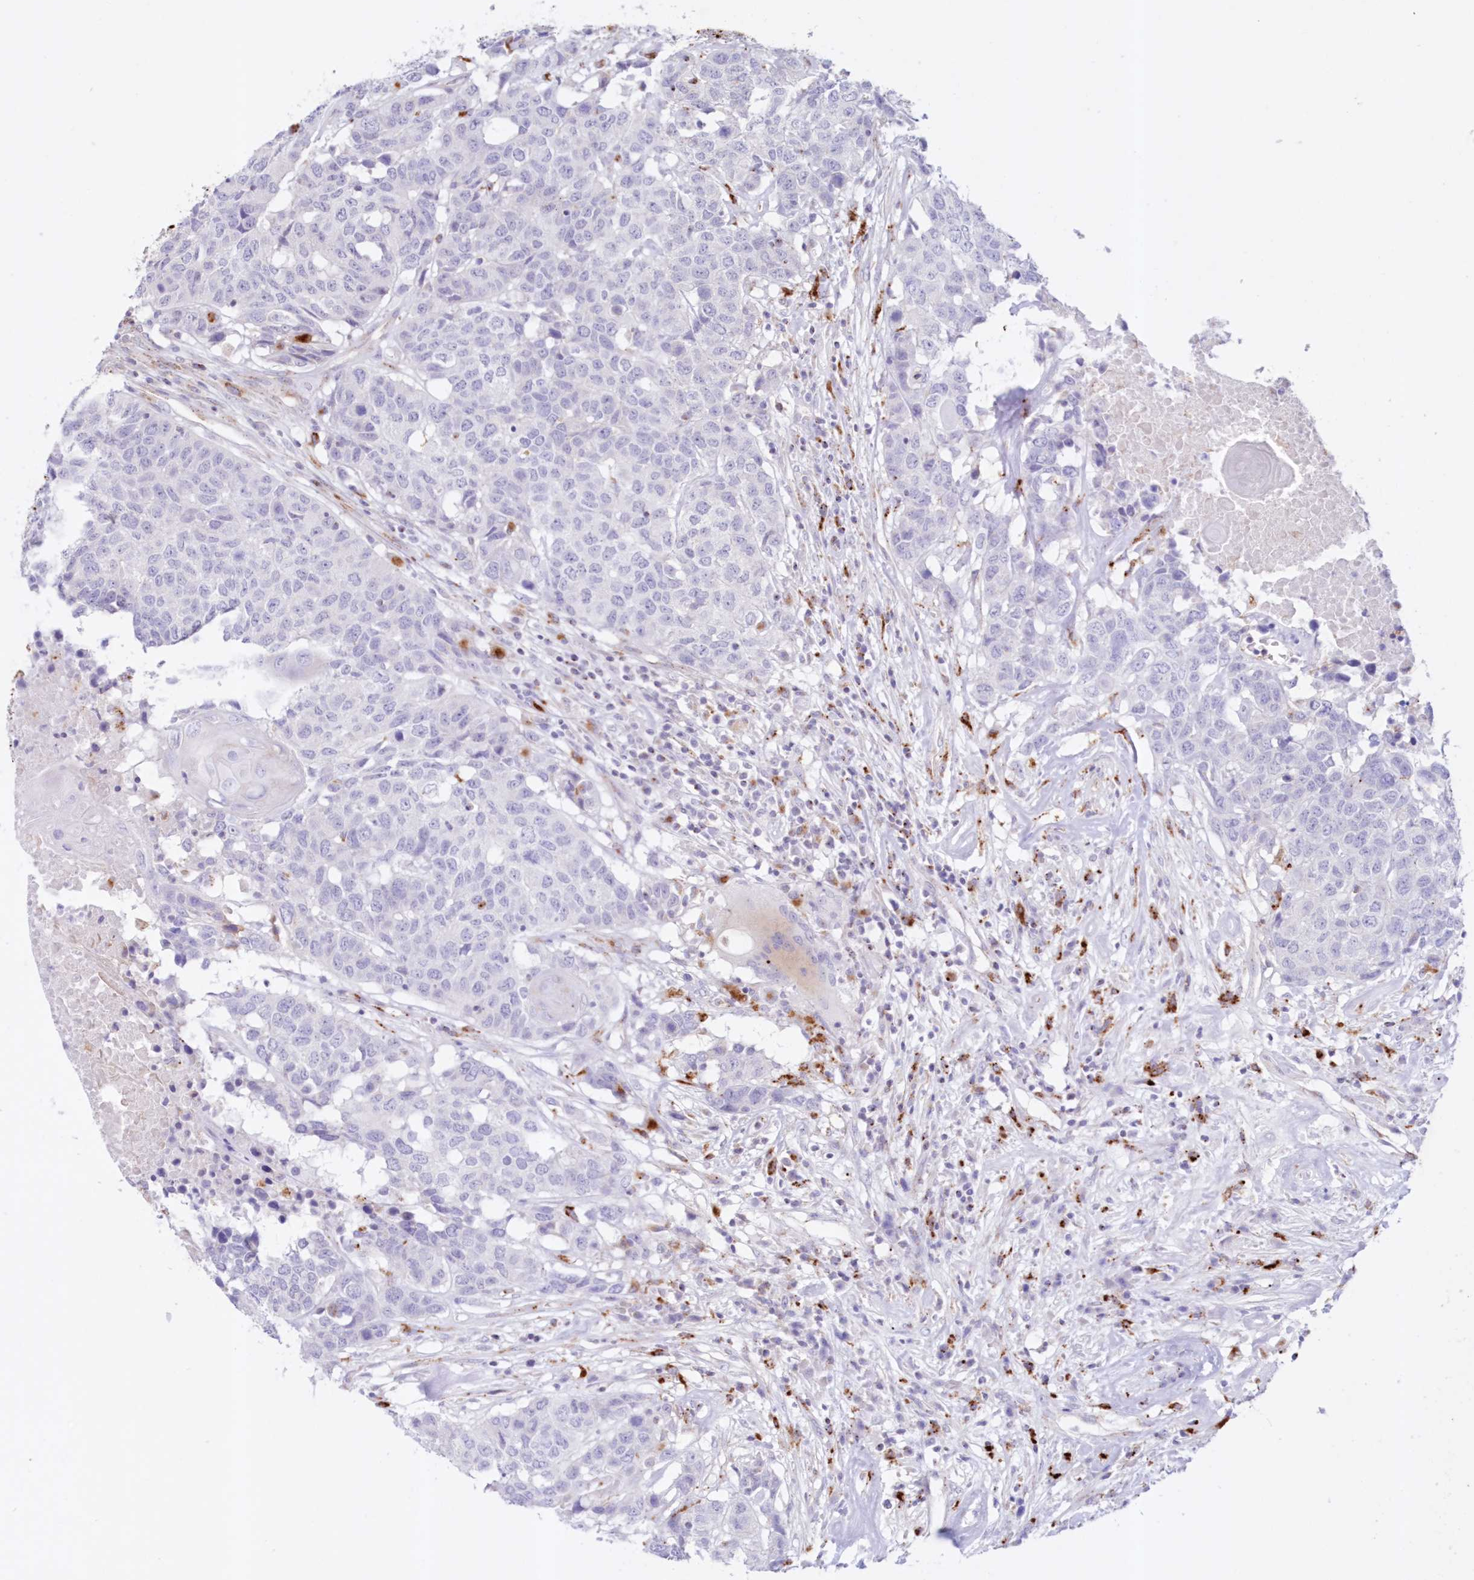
{"staining": {"intensity": "negative", "quantity": "none", "location": "none"}, "tissue": "head and neck cancer", "cell_type": "Tumor cells", "image_type": "cancer", "snomed": [{"axis": "morphology", "description": "Squamous cell carcinoma, NOS"}, {"axis": "topography", "description": "Head-Neck"}], "caption": "The histopathology image reveals no significant staining in tumor cells of head and neck squamous cell carcinoma.", "gene": "TPP1", "patient": {"sex": "male", "age": 66}}